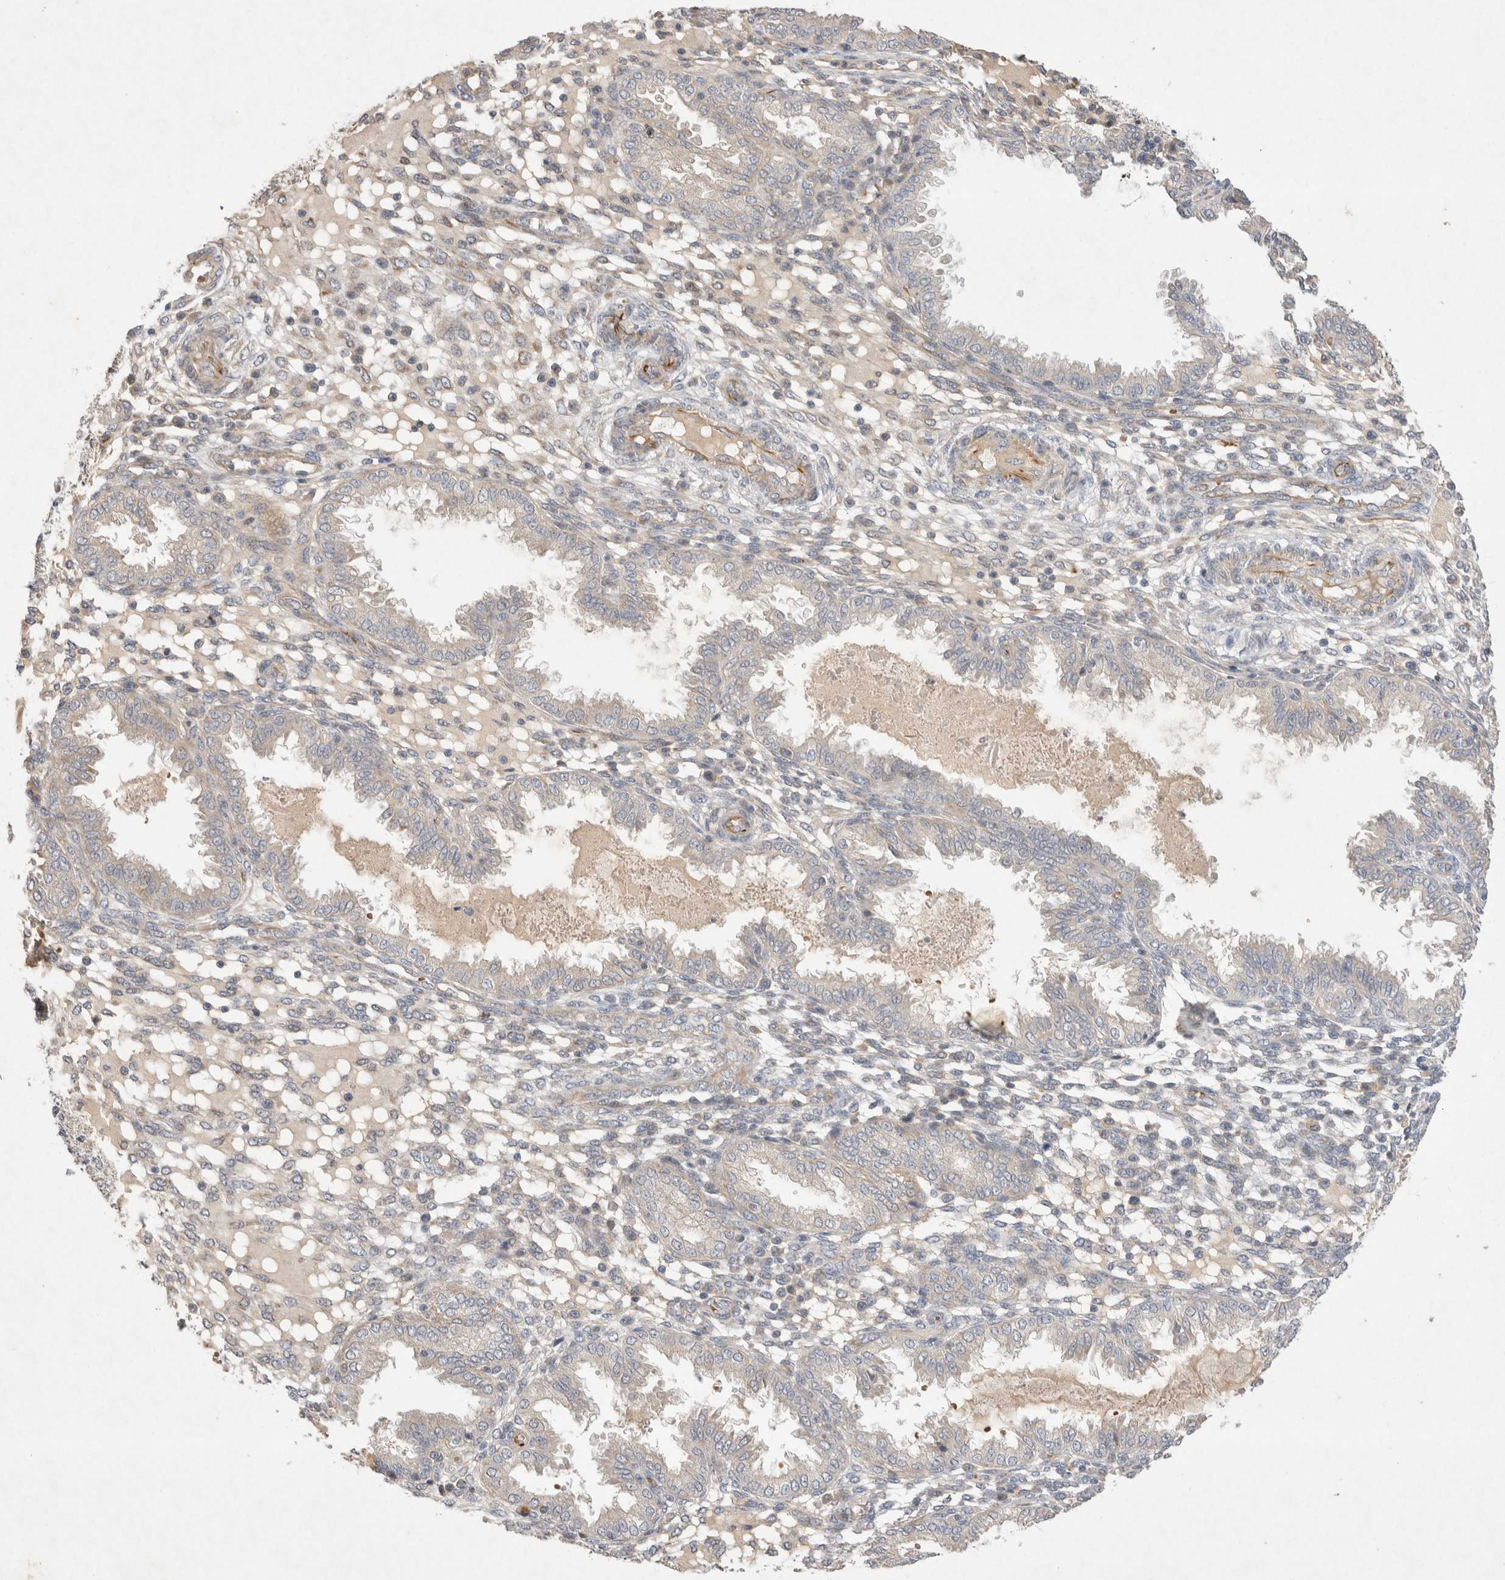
{"staining": {"intensity": "negative", "quantity": "none", "location": "none"}, "tissue": "endometrium", "cell_type": "Cells in endometrial stroma", "image_type": "normal", "snomed": [{"axis": "morphology", "description": "Normal tissue, NOS"}, {"axis": "topography", "description": "Endometrium"}], "caption": "A histopathology image of human endometrium is negative for staining in cells in endometrial stroma.", "gene": "NMU", "patient": {"sex": "female", "age": 33}}